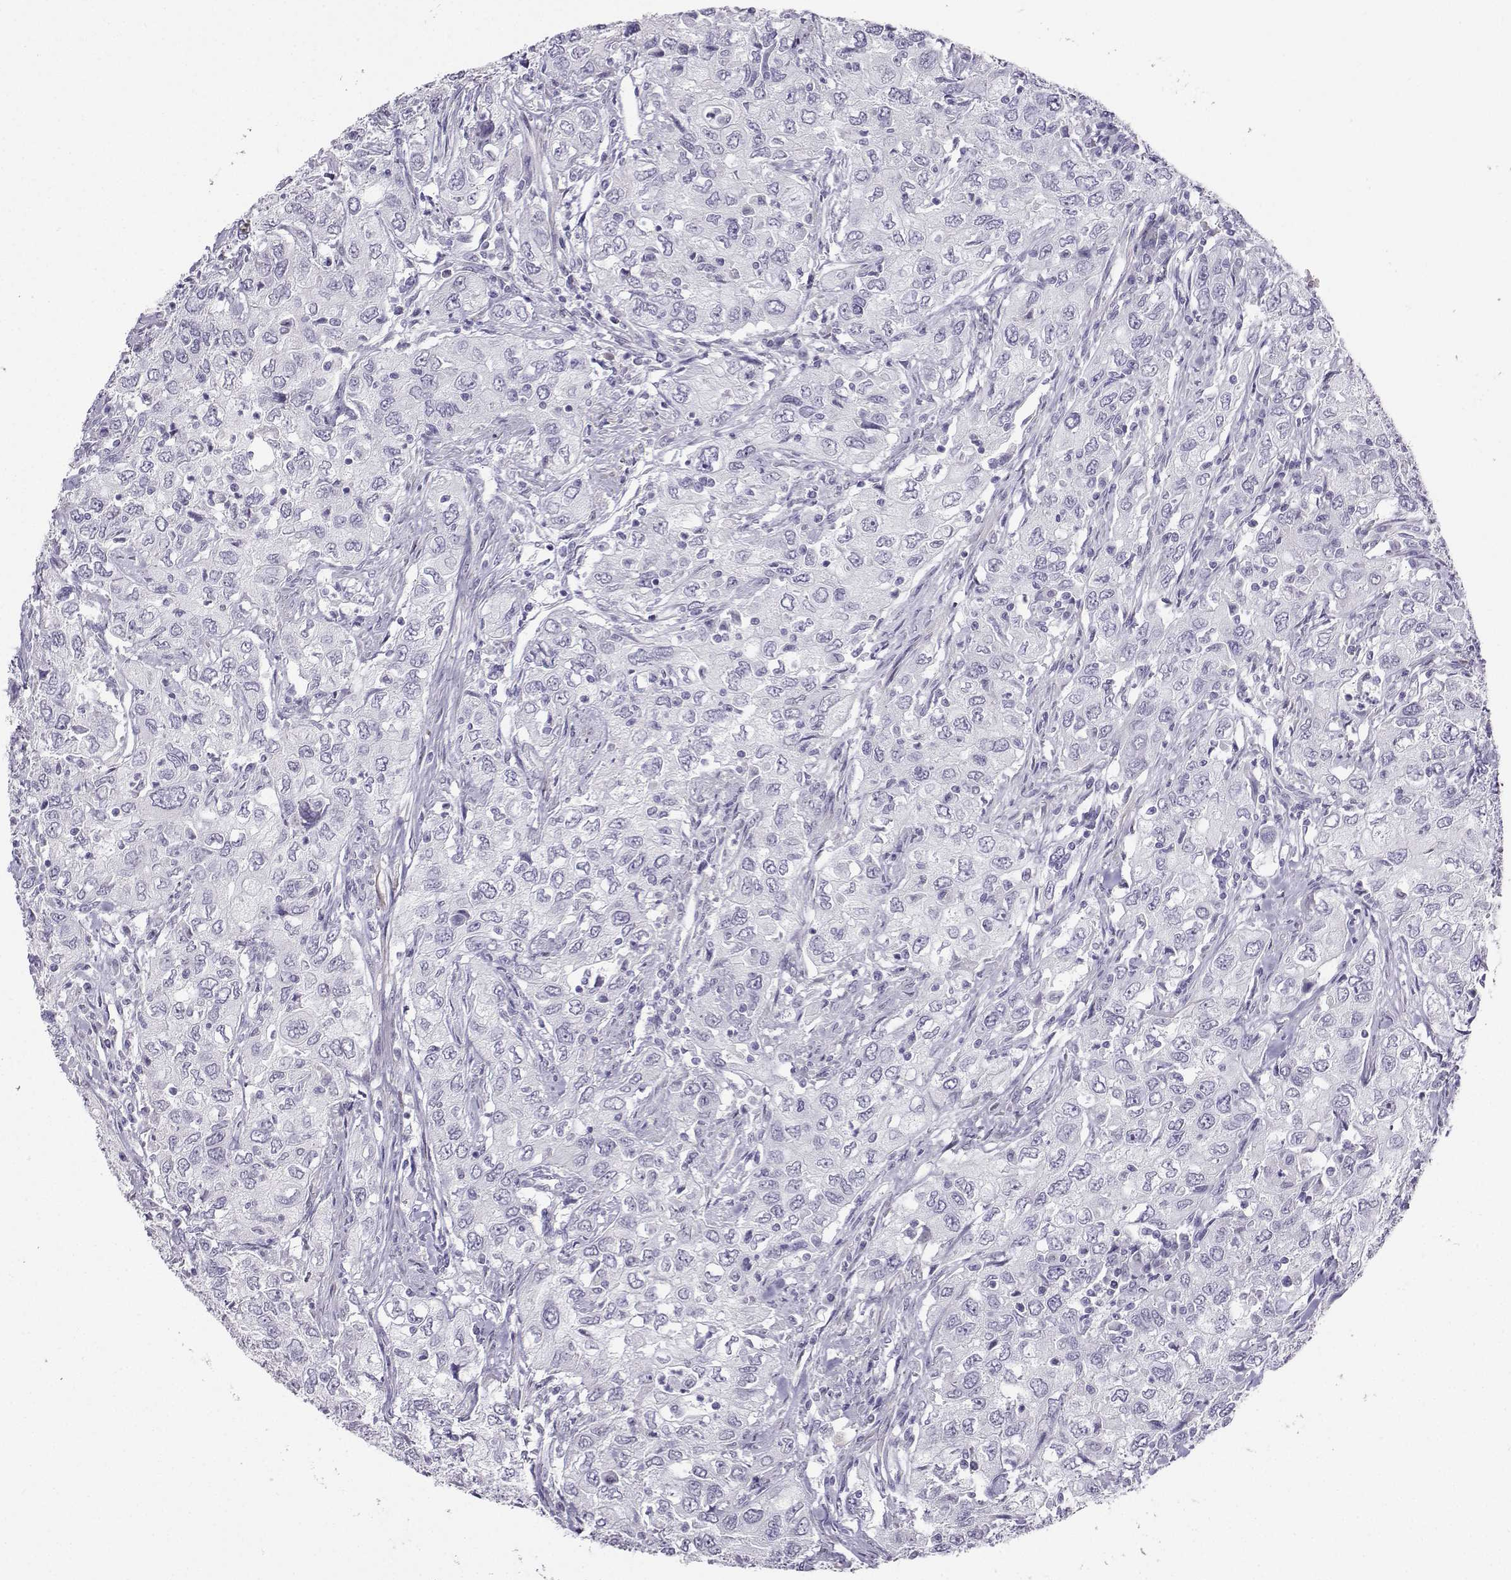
{"staining": {"intensity": "negative", "quantity": "none", "location": "none"}, "tissue": "urothelial cancer", "cell_type": "Tumor cells", "image_type": "cancer", "snomed": [{"axis": "morphology", "description": "Urothelial carcinoma, High grade"}, {"axis": "topography", "description": "Urinary bladder"}], "caption": "This image is of urothelial cancer stained with immunohistochemistry (IHC) to label a protein in brown with the nuclei are counter-stained blue. There is no staining in tumor cells.", "gene": "KIF17", "patient": {"sex": "male", "age": 76}}